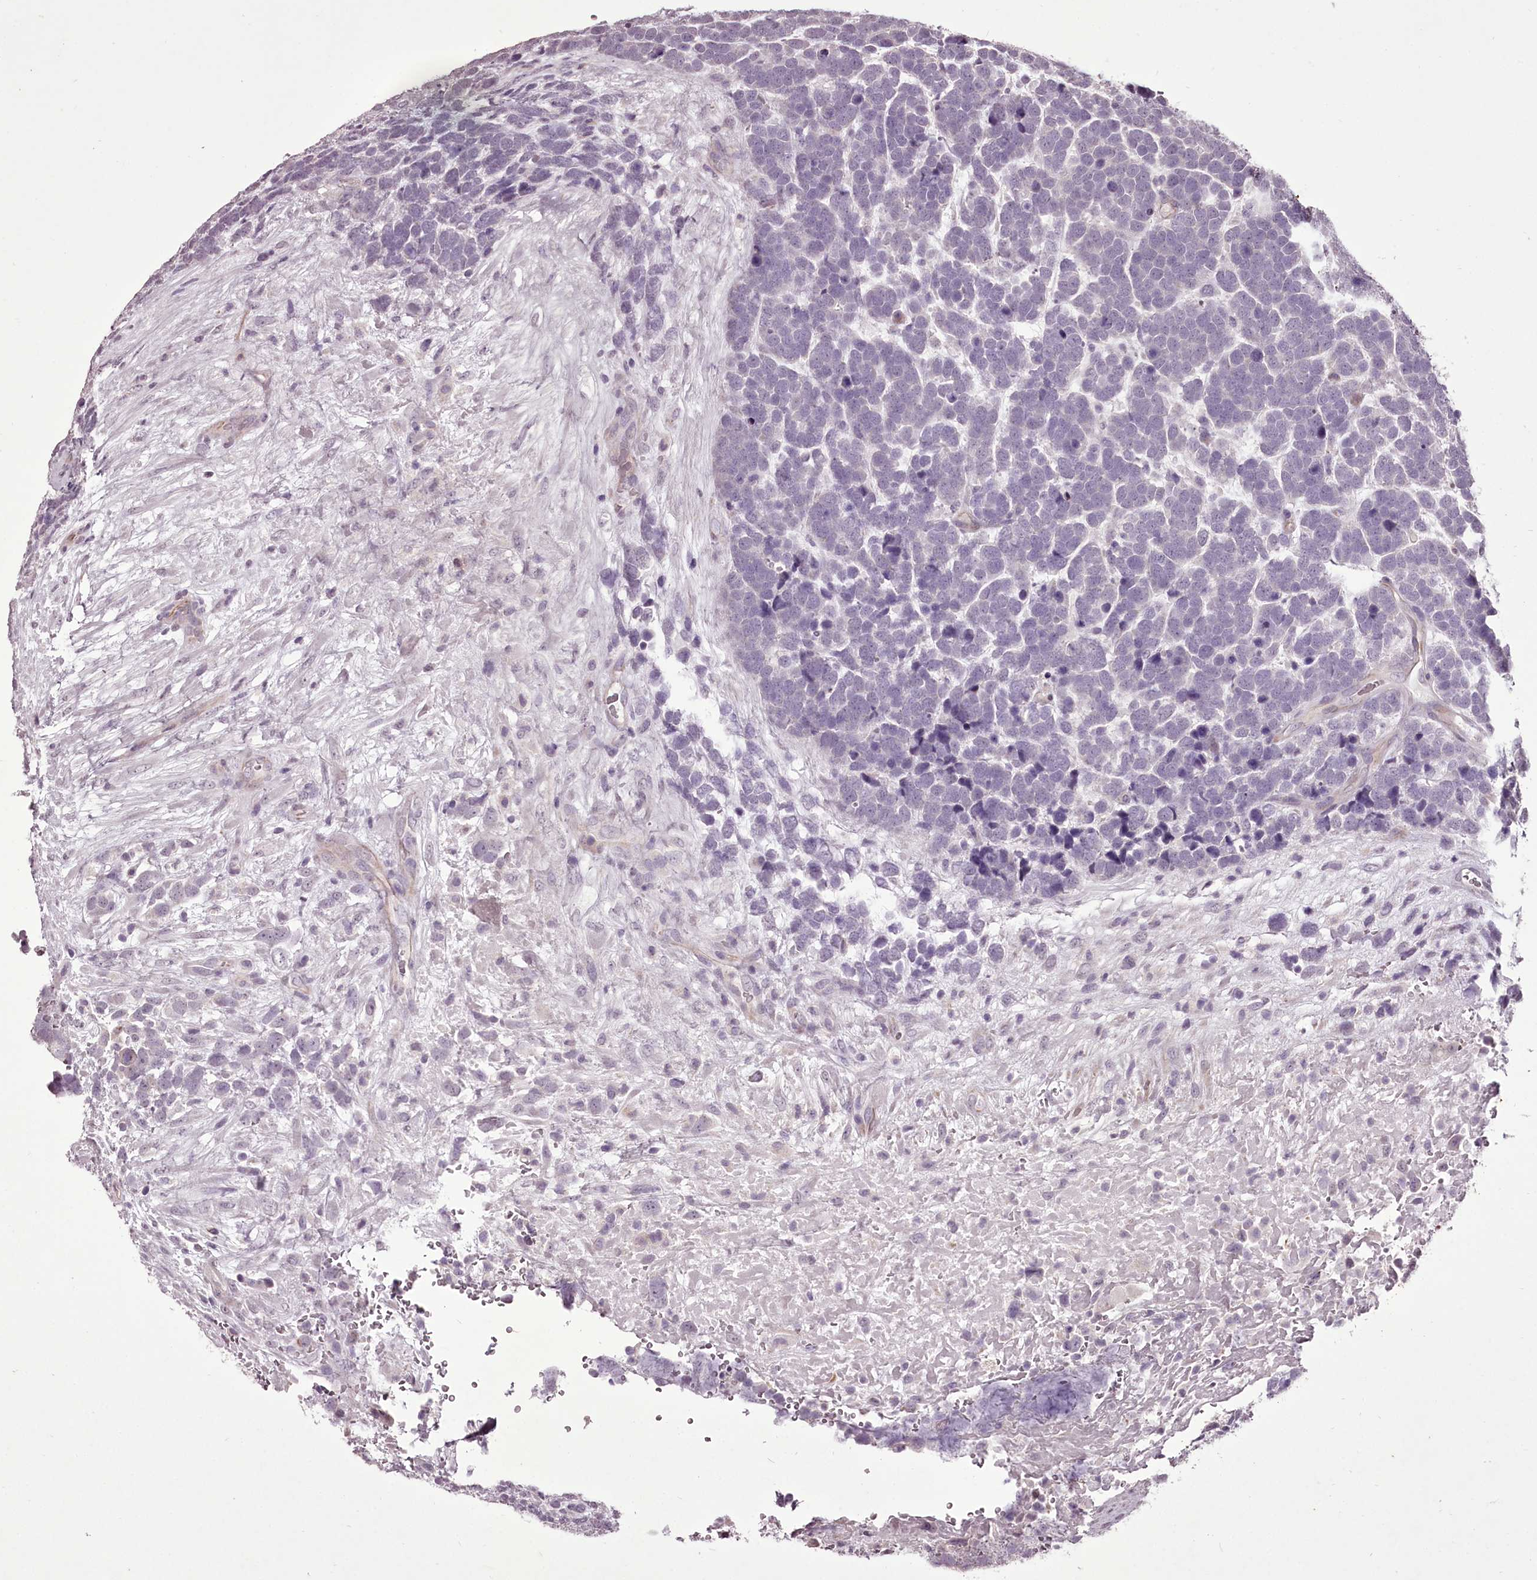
{"staining": {"intensity": "negative", "quantity": "none", "location": "none"}, "tissue": "urothelial cancer", "cell_type": "Tumor cells", "image_type": "cancer", "snomed": [{"axis": "morphology", "description": "Urothelial carcinoma, High grade"}, {"axis": "topography", "description": "Urinary bladder"}], "caption": "Immunohistochemistry of human high-grade urothelial carcinoma shows no expression in tumor cells.", "gene": "C1orf56", "patient": {"sex": "female", "age": 82}}